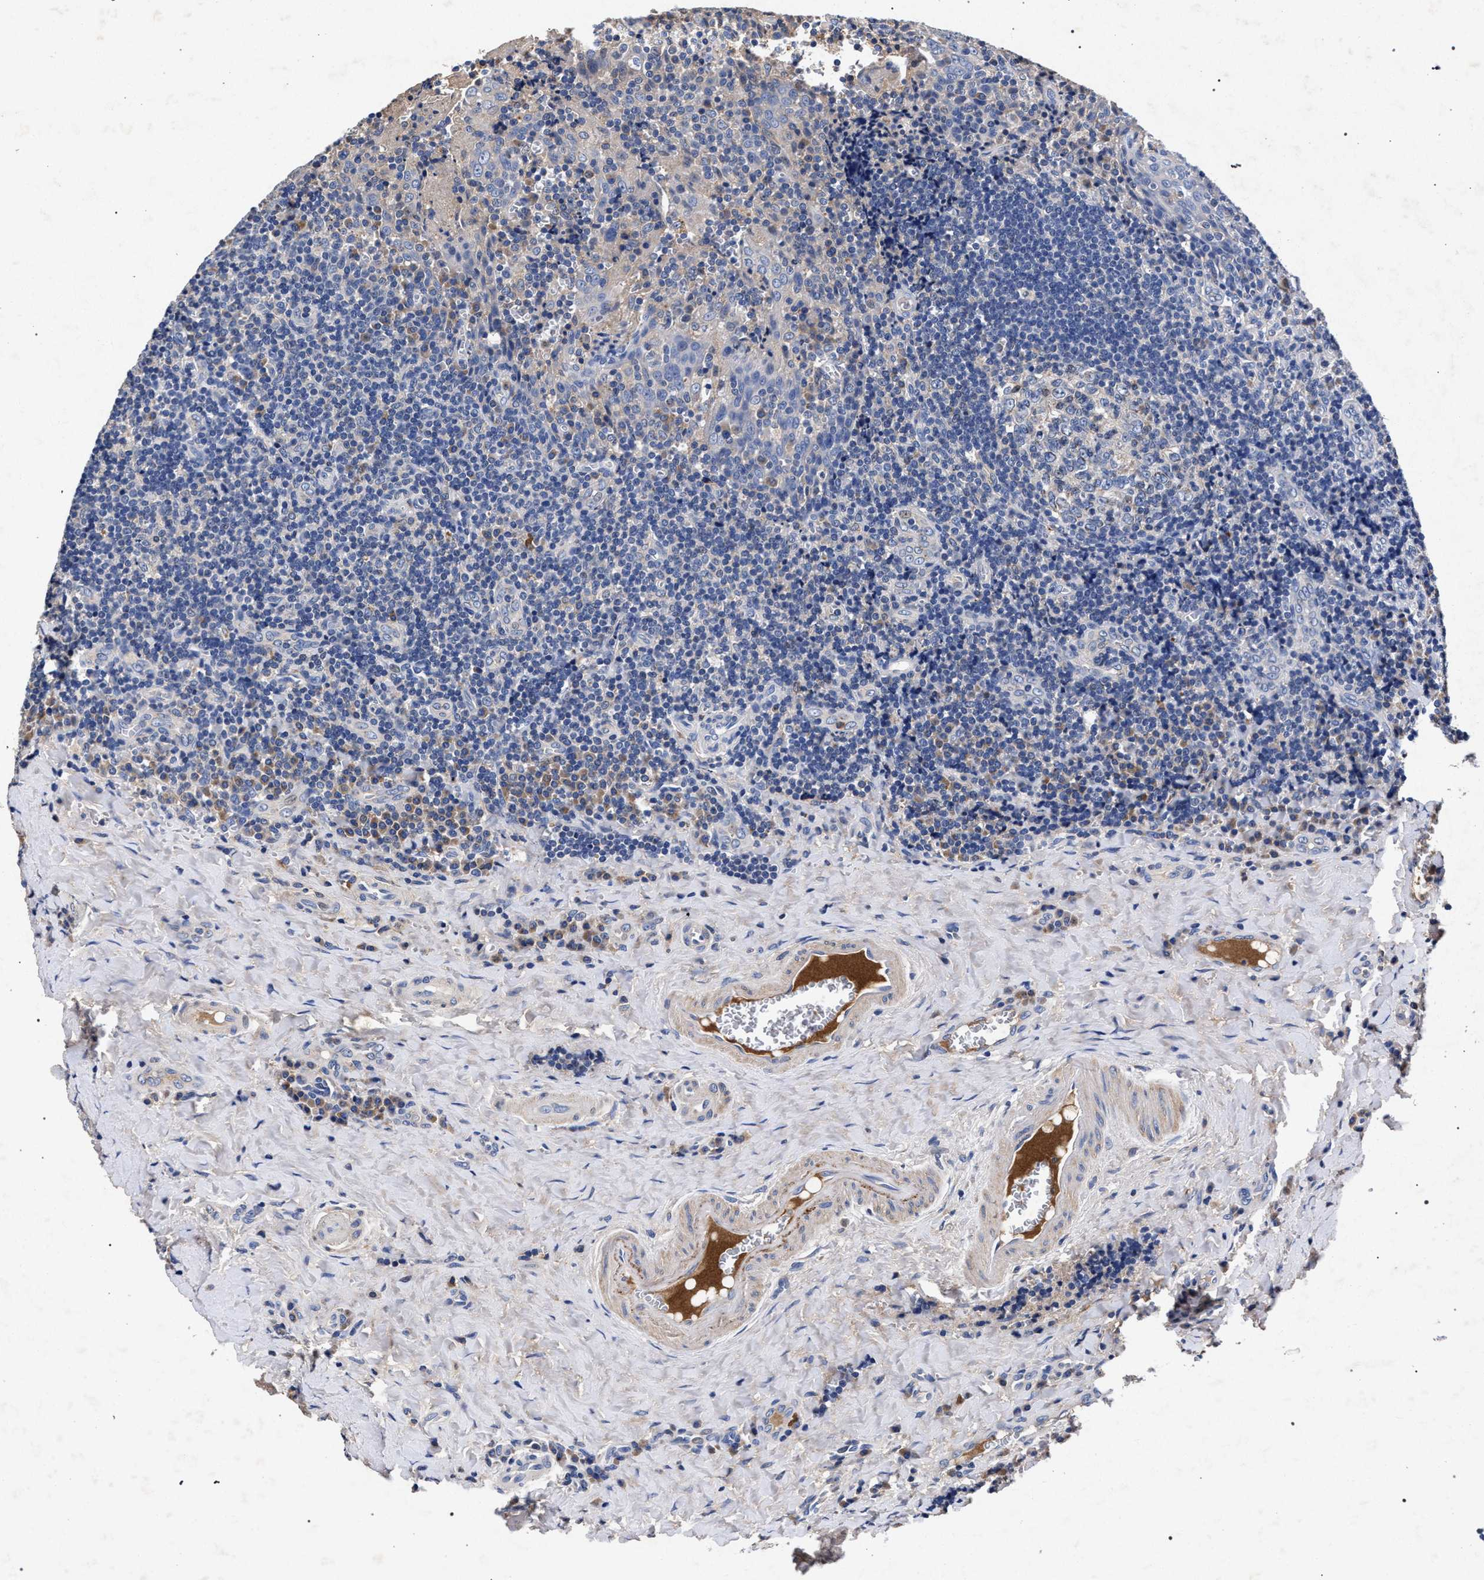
{"staining": {"intensity": "negative", "quantity": "none", "location": "none"}, "tissue": "tonsil", "cell_type": "Germinal center cells", "image_type": "normal", "snomed": [{"axis": "morphology", "description": "Normal tissue, NOS"}, {"axis": "morphology", "description": "Inflammation, NOS"}, {"axis": "topography", "description": "Tonsil"}], "caption": "IHC of unremarkable tonsil shows no staining in germinal center cells. Brightfield microscopy of immunohistochemistry (IHC) stained with DAB (brown) and hematoxylin (blue), captured at high magnification.", "gene": "HSD17B14", "patient": {"sex": "female", "age": 31}}